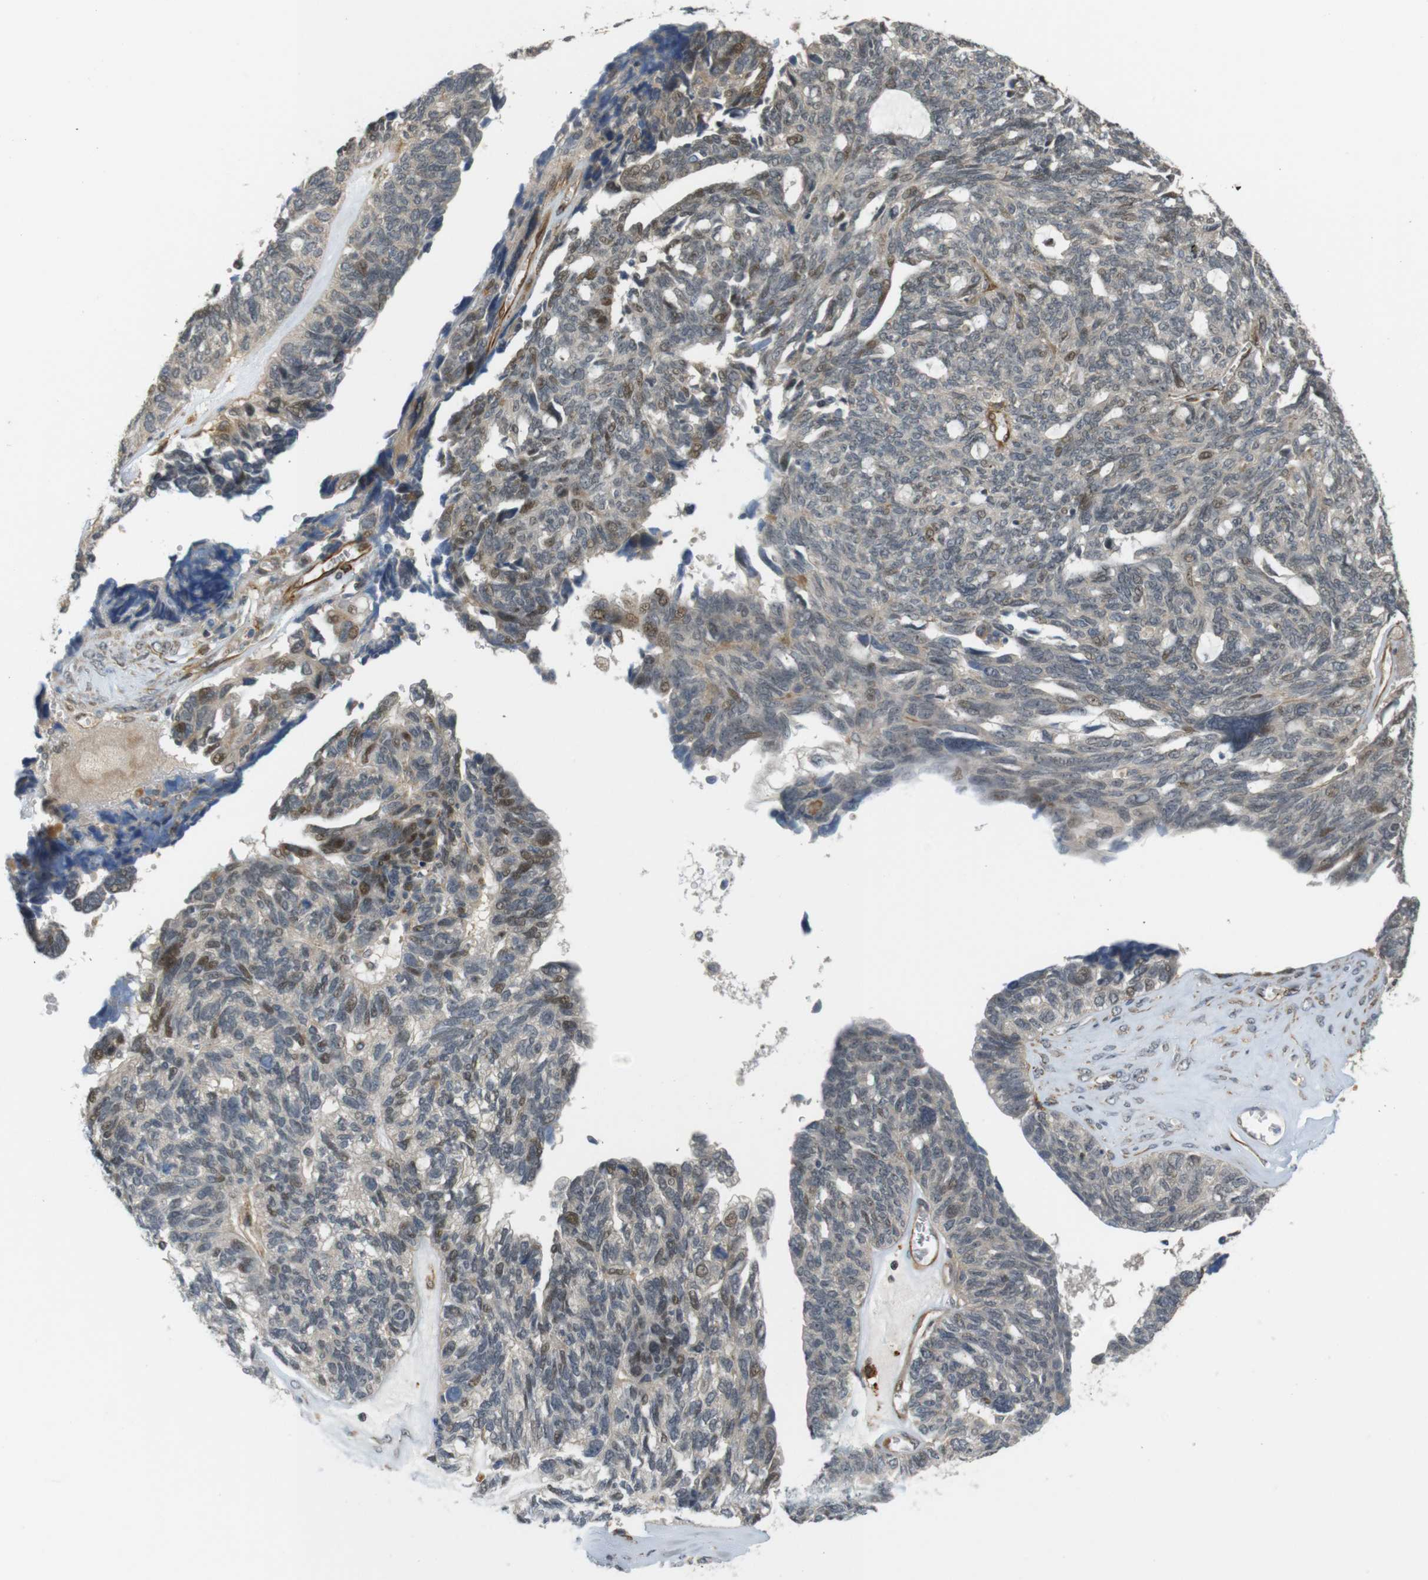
{"staining": {"intensity": "weak", "quantity": "<25%", "location": "cytoplasmic/membranous,nuclear"}, "tissue": "ovarian cancer", "cell_type": "Tumor cells", "image_type": "cancer", "snomed": [{"axis": "morphology", "description": "Cystadenocarcinoma, serous, NOS"}, {"axis": "topography", "description": "Ovary"}], "caption": "The IHC micrograph has no significant staining in tumor cells of serous cystadenocarcinoma (ovarian) tissue.", "gene": "TSPAN9", "patient": {"sex": "female", "age": 79}}